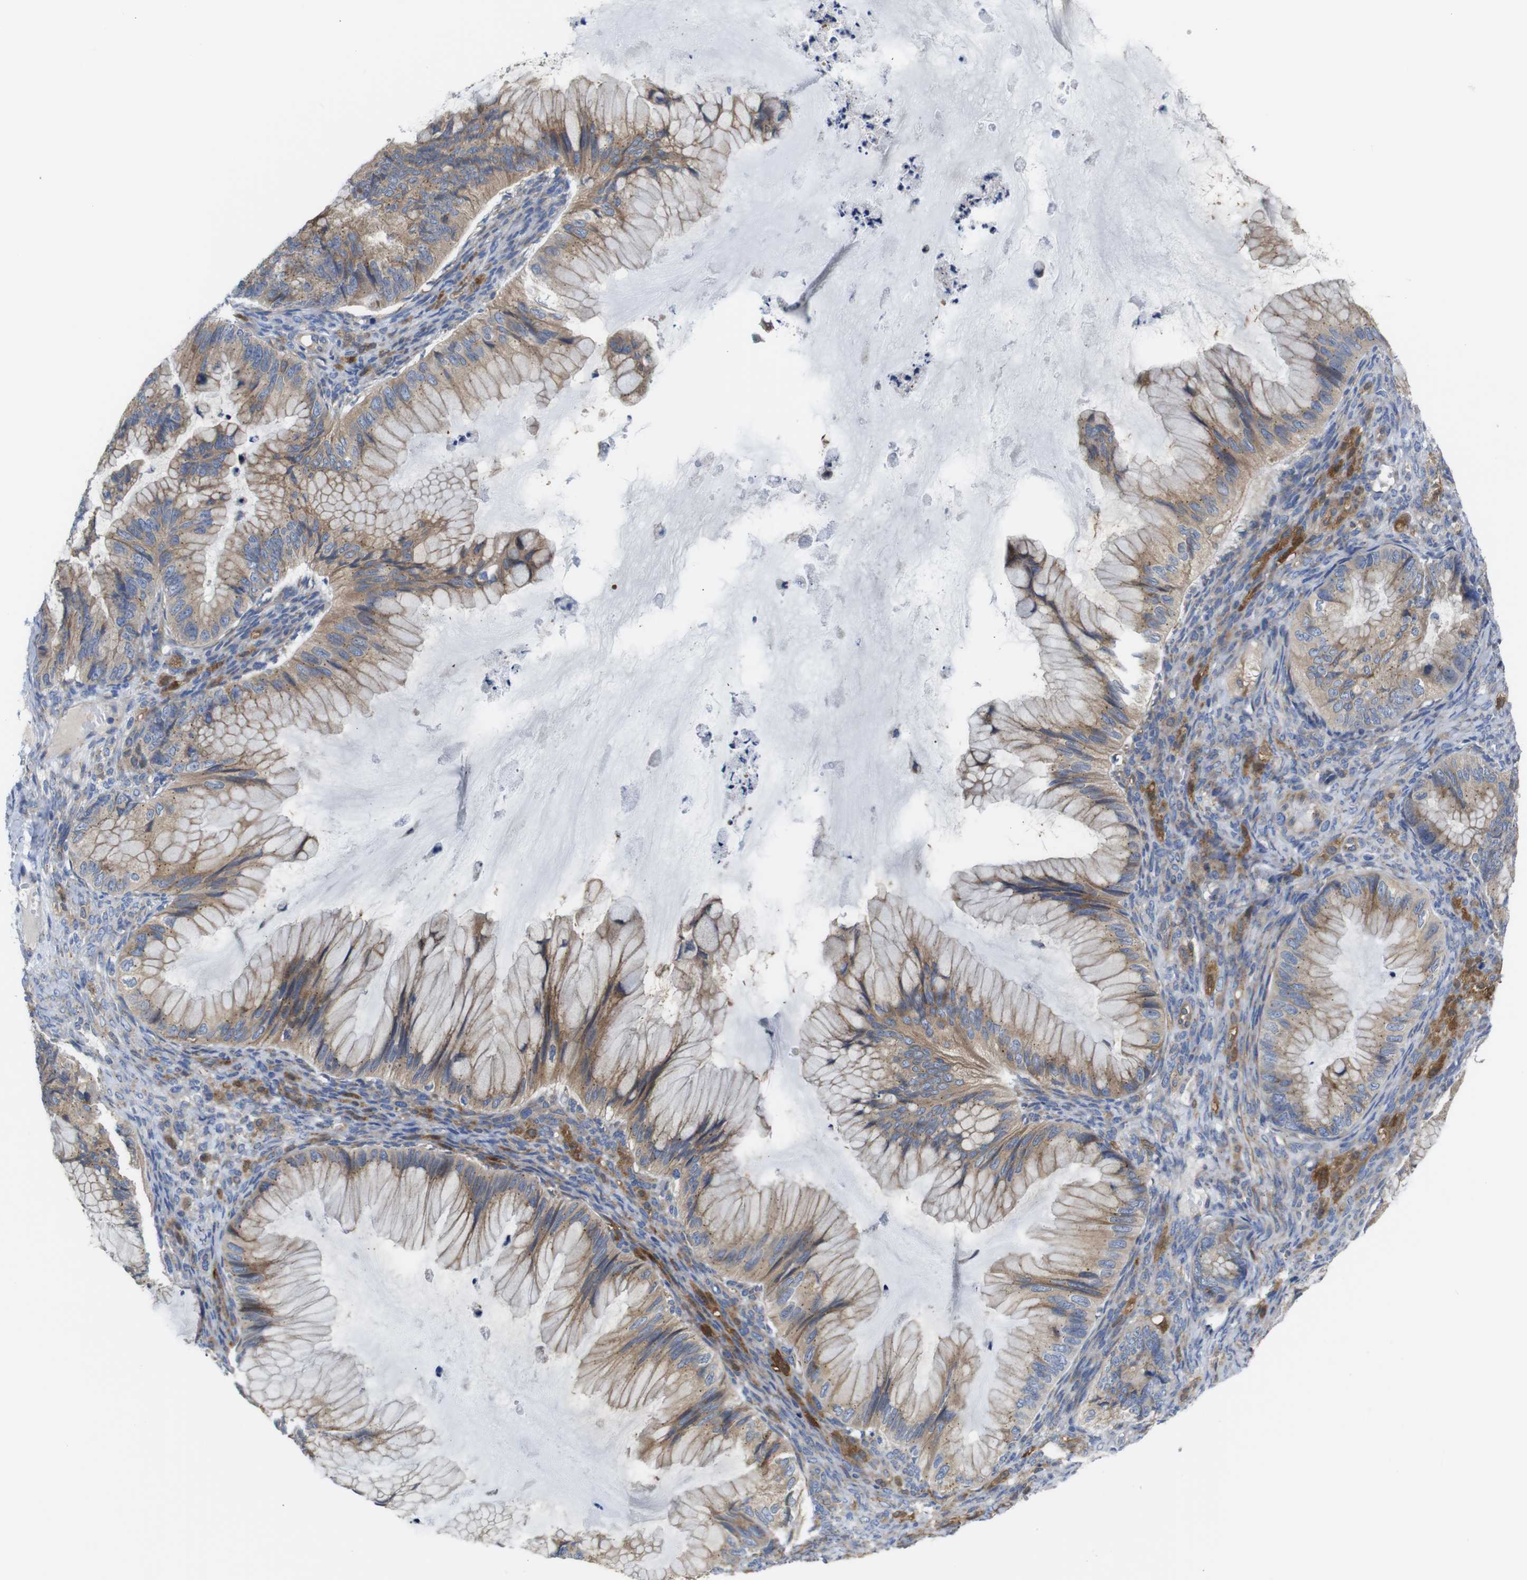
{"staining": {"intensity": "moderate", "quantity": ">75%", "location": "cytoplasmic/membranous"}, "tissue": "ovarian cancer", "cell_type": "Tumor cells", "image_type": "cancer", "snomed": [{"axis": "morphology", "description": "Cystadenocarcinoma, mucinous, NOS"}, {"axis": "topography", "description": "Ovary"}], "caption": "Ovarian cancer (mucinous cystadenocarcinoma) stained with a brown dye reveals moderate cytoplasmic/membranous positive expression in about >75% of tumor cells.", "gene": "DDRGK1", "patient": {"sex": "female", "age": 36}}